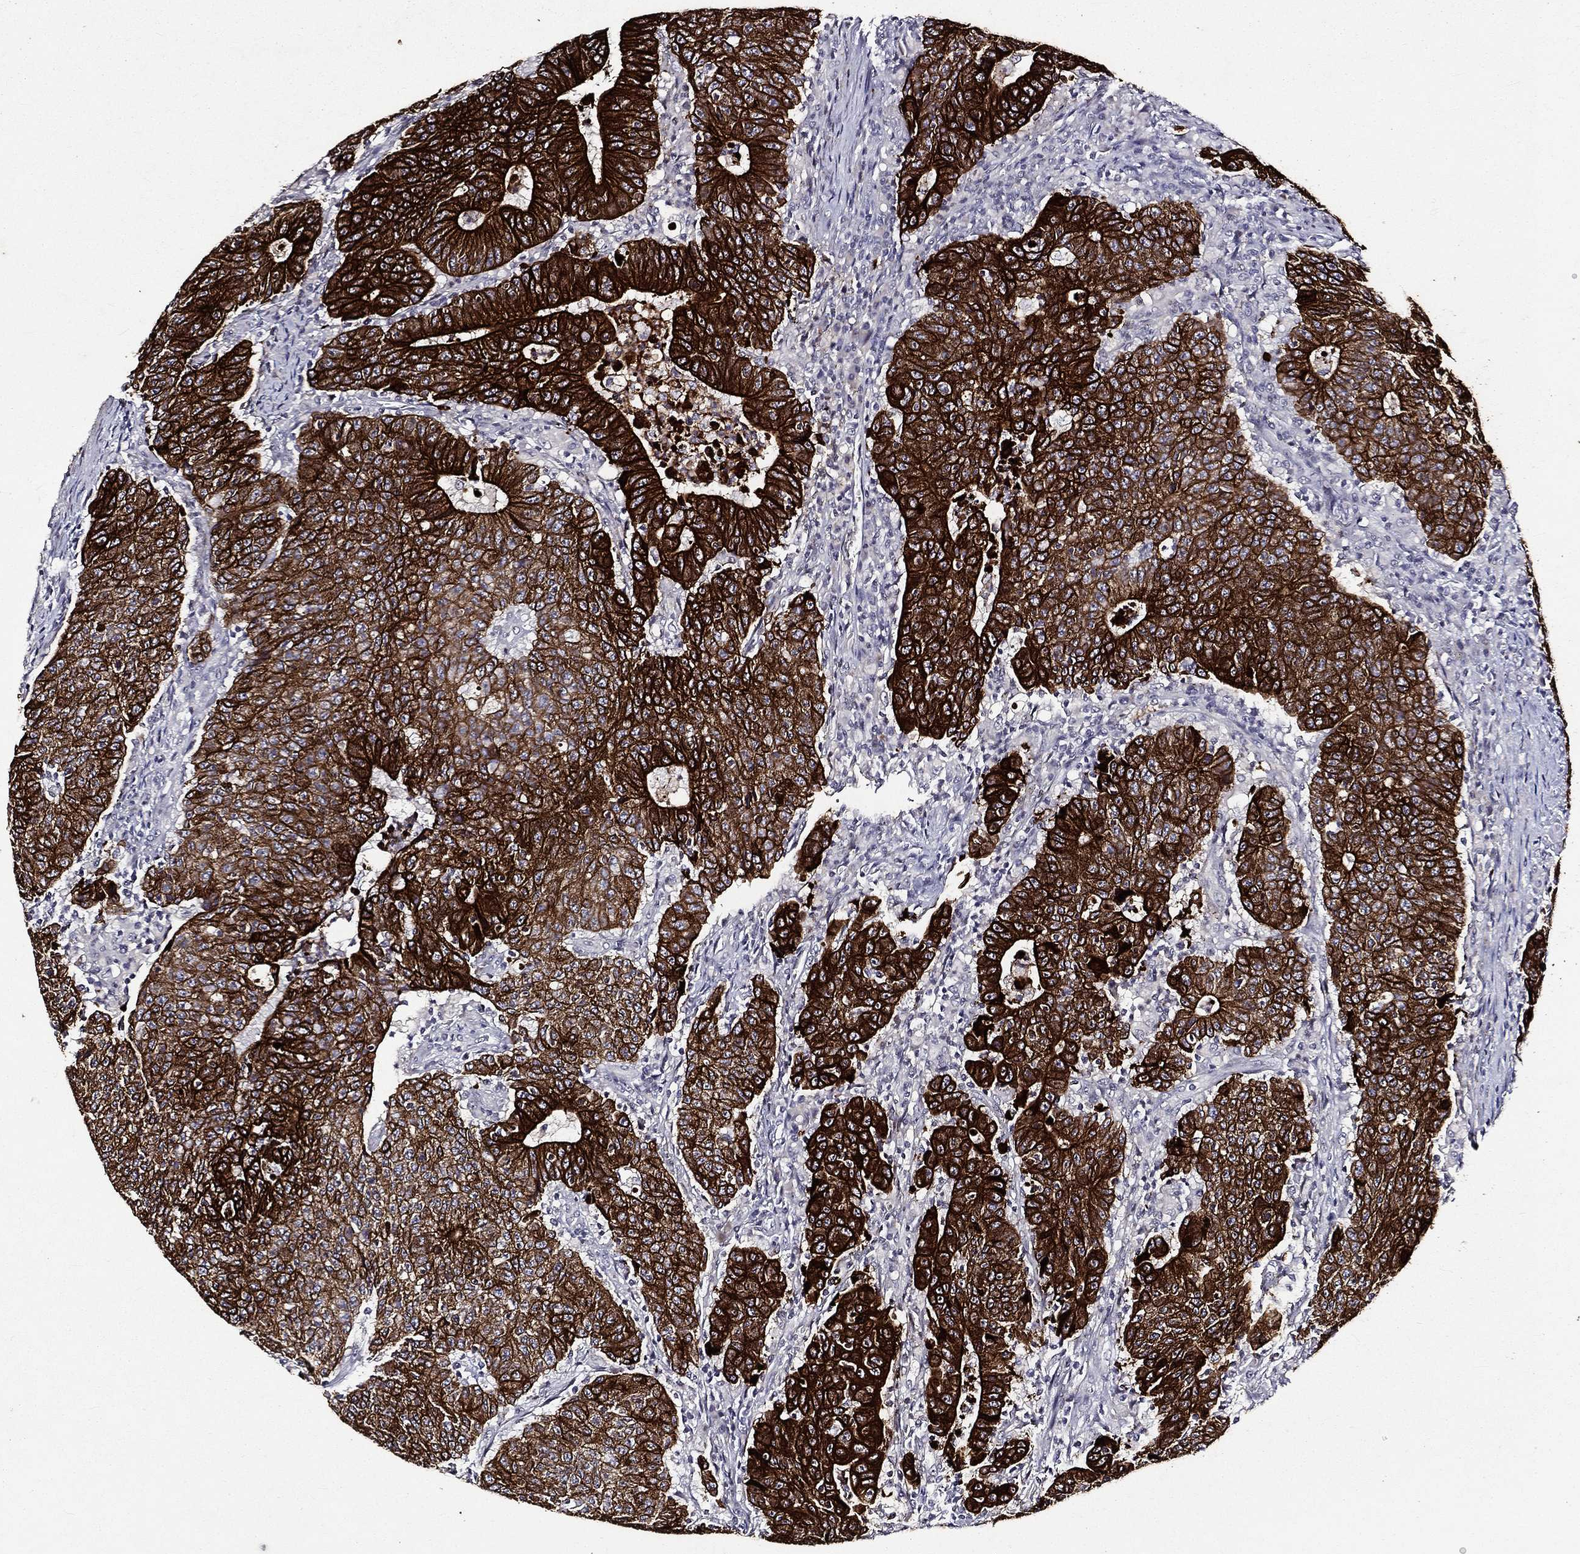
{"staining": {"intensity": "strong", "quantity": ">75%", "location": "cytoplasmic/membranous"}, "tissue": "colorectal cancer", "cell_type": "Tumor cells", "image_type": "cancer", "snomed": [{"axis": "morphology", "description": "Adenocarcinoma, NOS"}, {"axis": "topography", "description": "Colon"}], "caption": "Immunohistochemistry (DAB (3,3'-diaminobenzidine)) staining of human colorectal adenocarcinoma demonstrates strong cytoplasmic/membranous protein expression in about >75% of tumor cells.", "gene": "KRT7", "patient": {"sex": "female", "age": 75}}